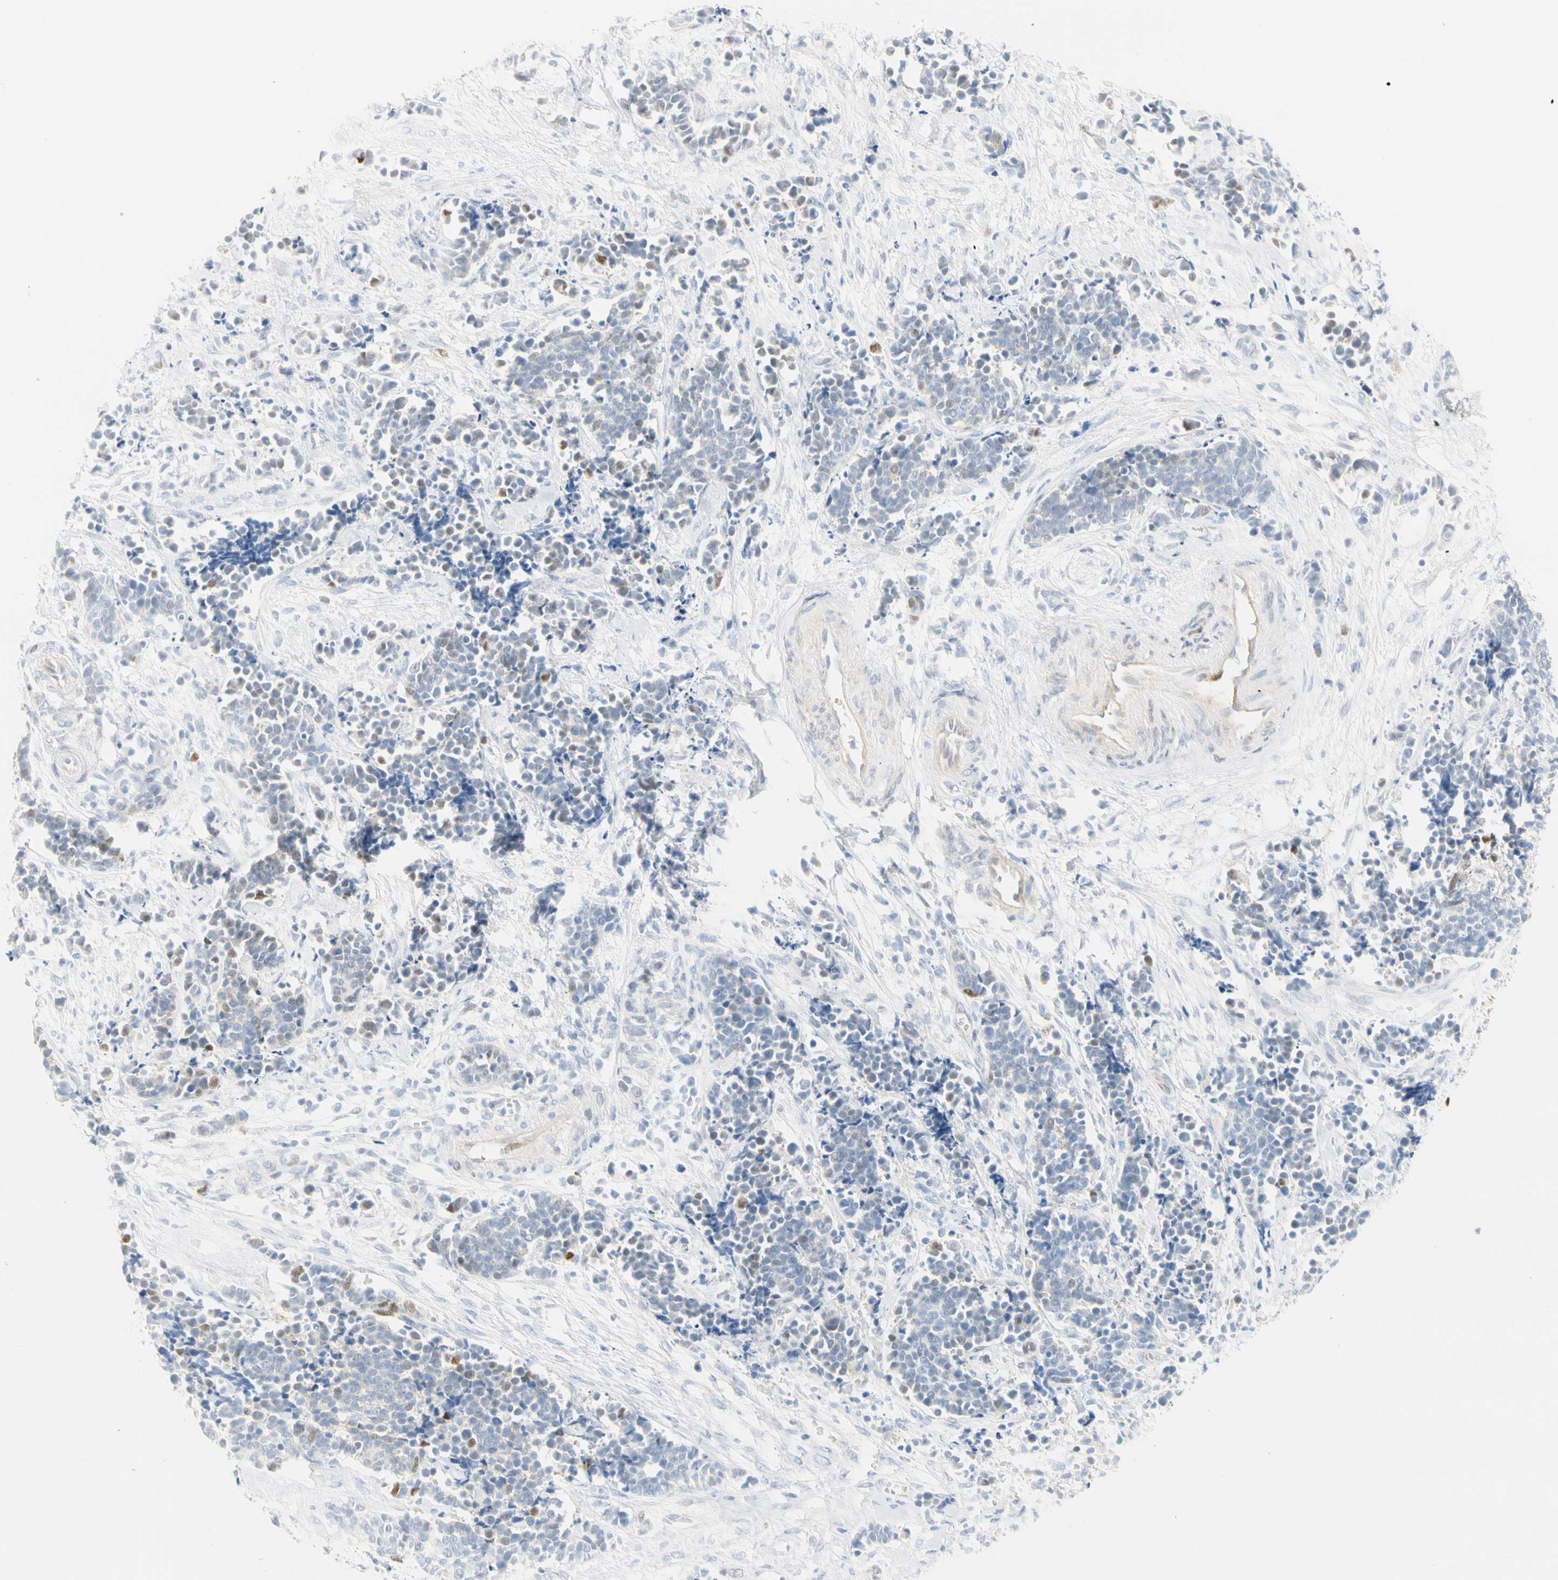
{"staining": {"intensity": "negative", "quantity": "none", "location": "none"}, "tissue": "cervical cancer", "cell_type": "Tumor cells", "image_type": "cancer", "snomed": [{"axis": "morphology", "description": "Squamous cell carcinoma, NOS"}, {"axis": "topography", "description": "Cervix"}], "caption": "Squamous cell carcinoma (cervical) was stained to show a protein in brown. There is no significant expression in tumor cells.", "gene": "SELENBP1", "patient": {"sex": "female", "age": 35}}